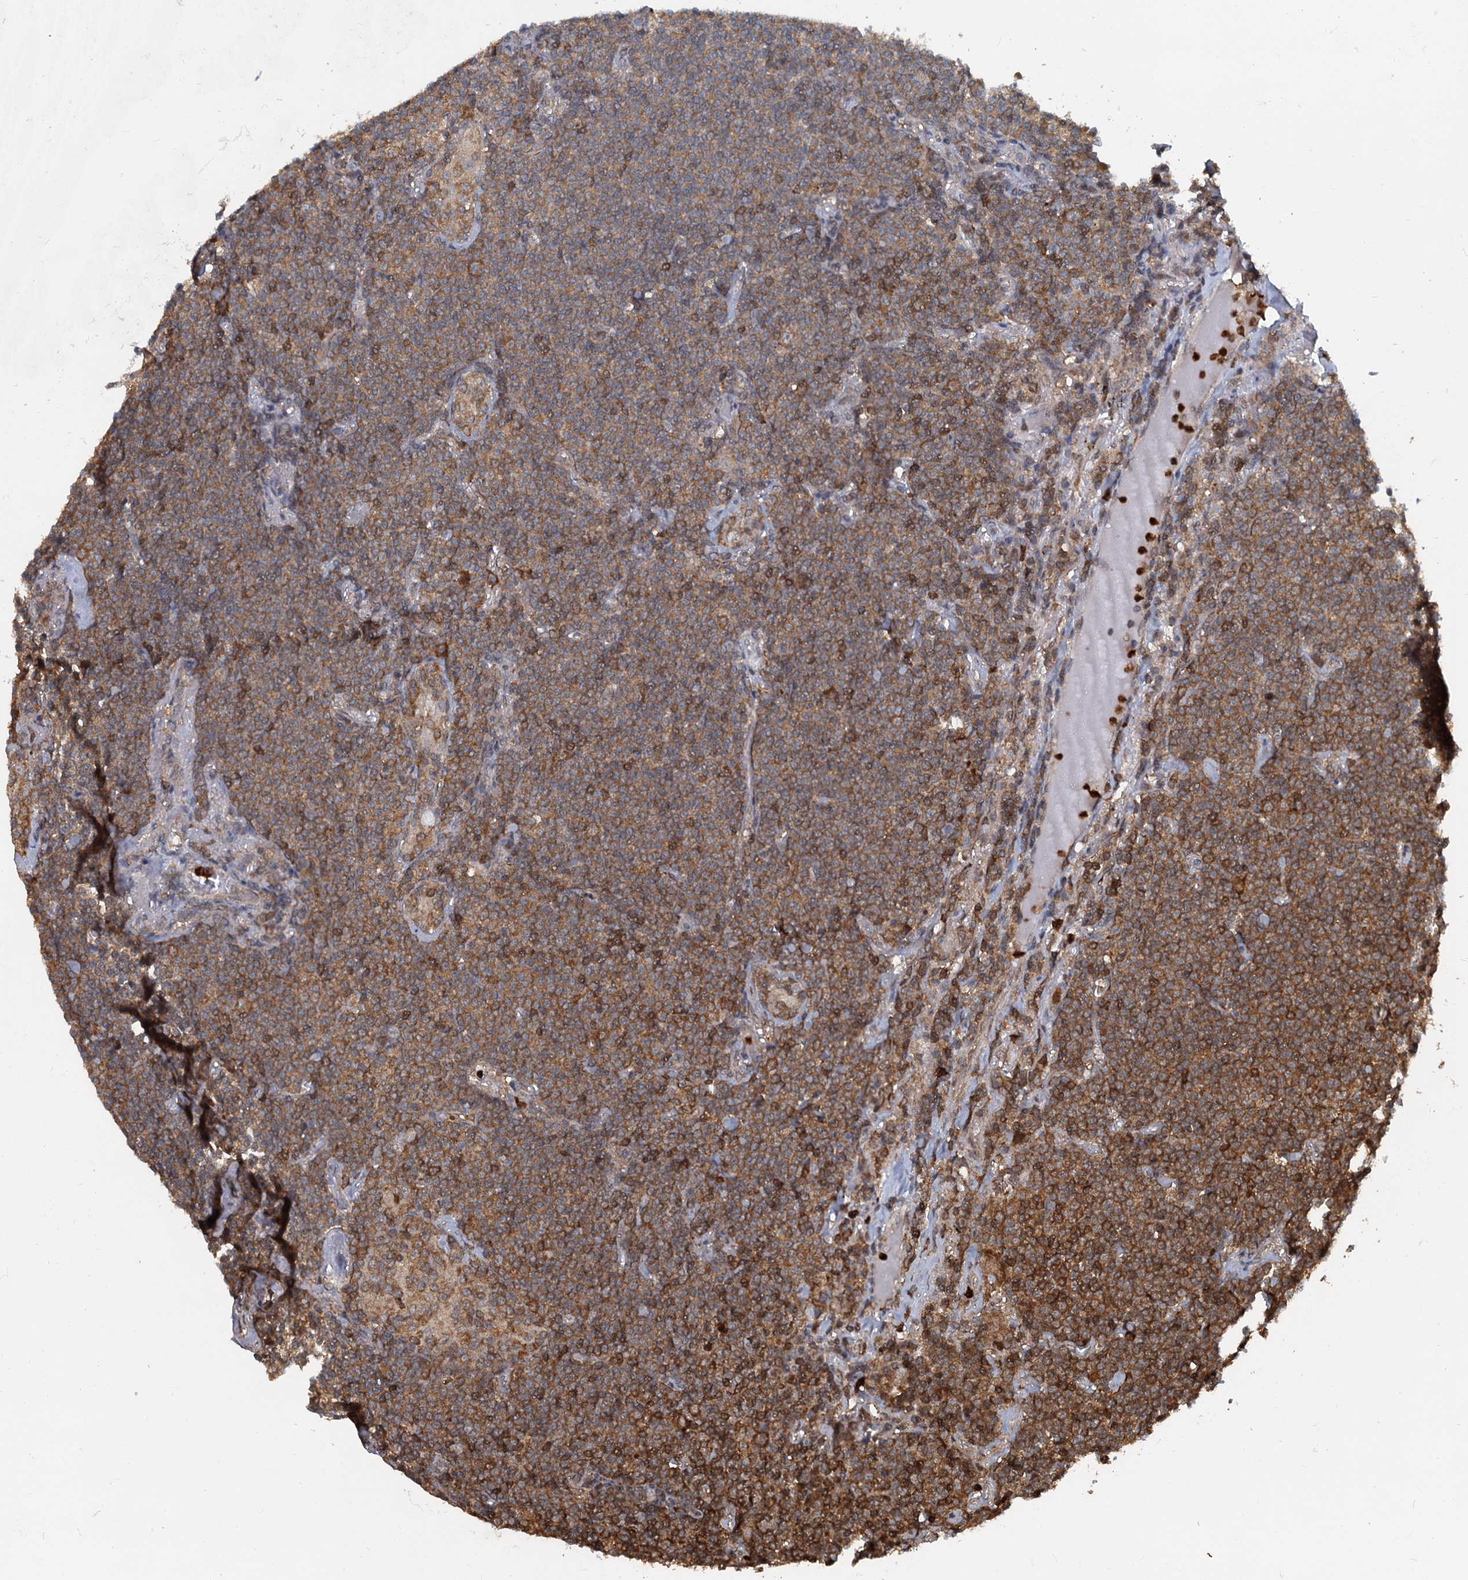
{"staining": {"intensity": "moderate", "quantity": ">75%", "location": "cytoplasmic/membranous"}, "tissue": "lymphoma", "cell_type": "Tumor cells", "image_type": "cancer", "snomed": [{"axis": "morphology", "description": "Malignant lymphoma, non-Hodgkin's type, Low grade"}, {"axis": "topography", "description": "Lung"}], "caption": "A histopathology image showing moderate cytoplasmic/membranous expression in approximately >75% of tumor cells in lymphoma, as visualized by brown immunohistochemical staining.", "gene": "GPI", "patient": {"sex": "female", "age": 71}}